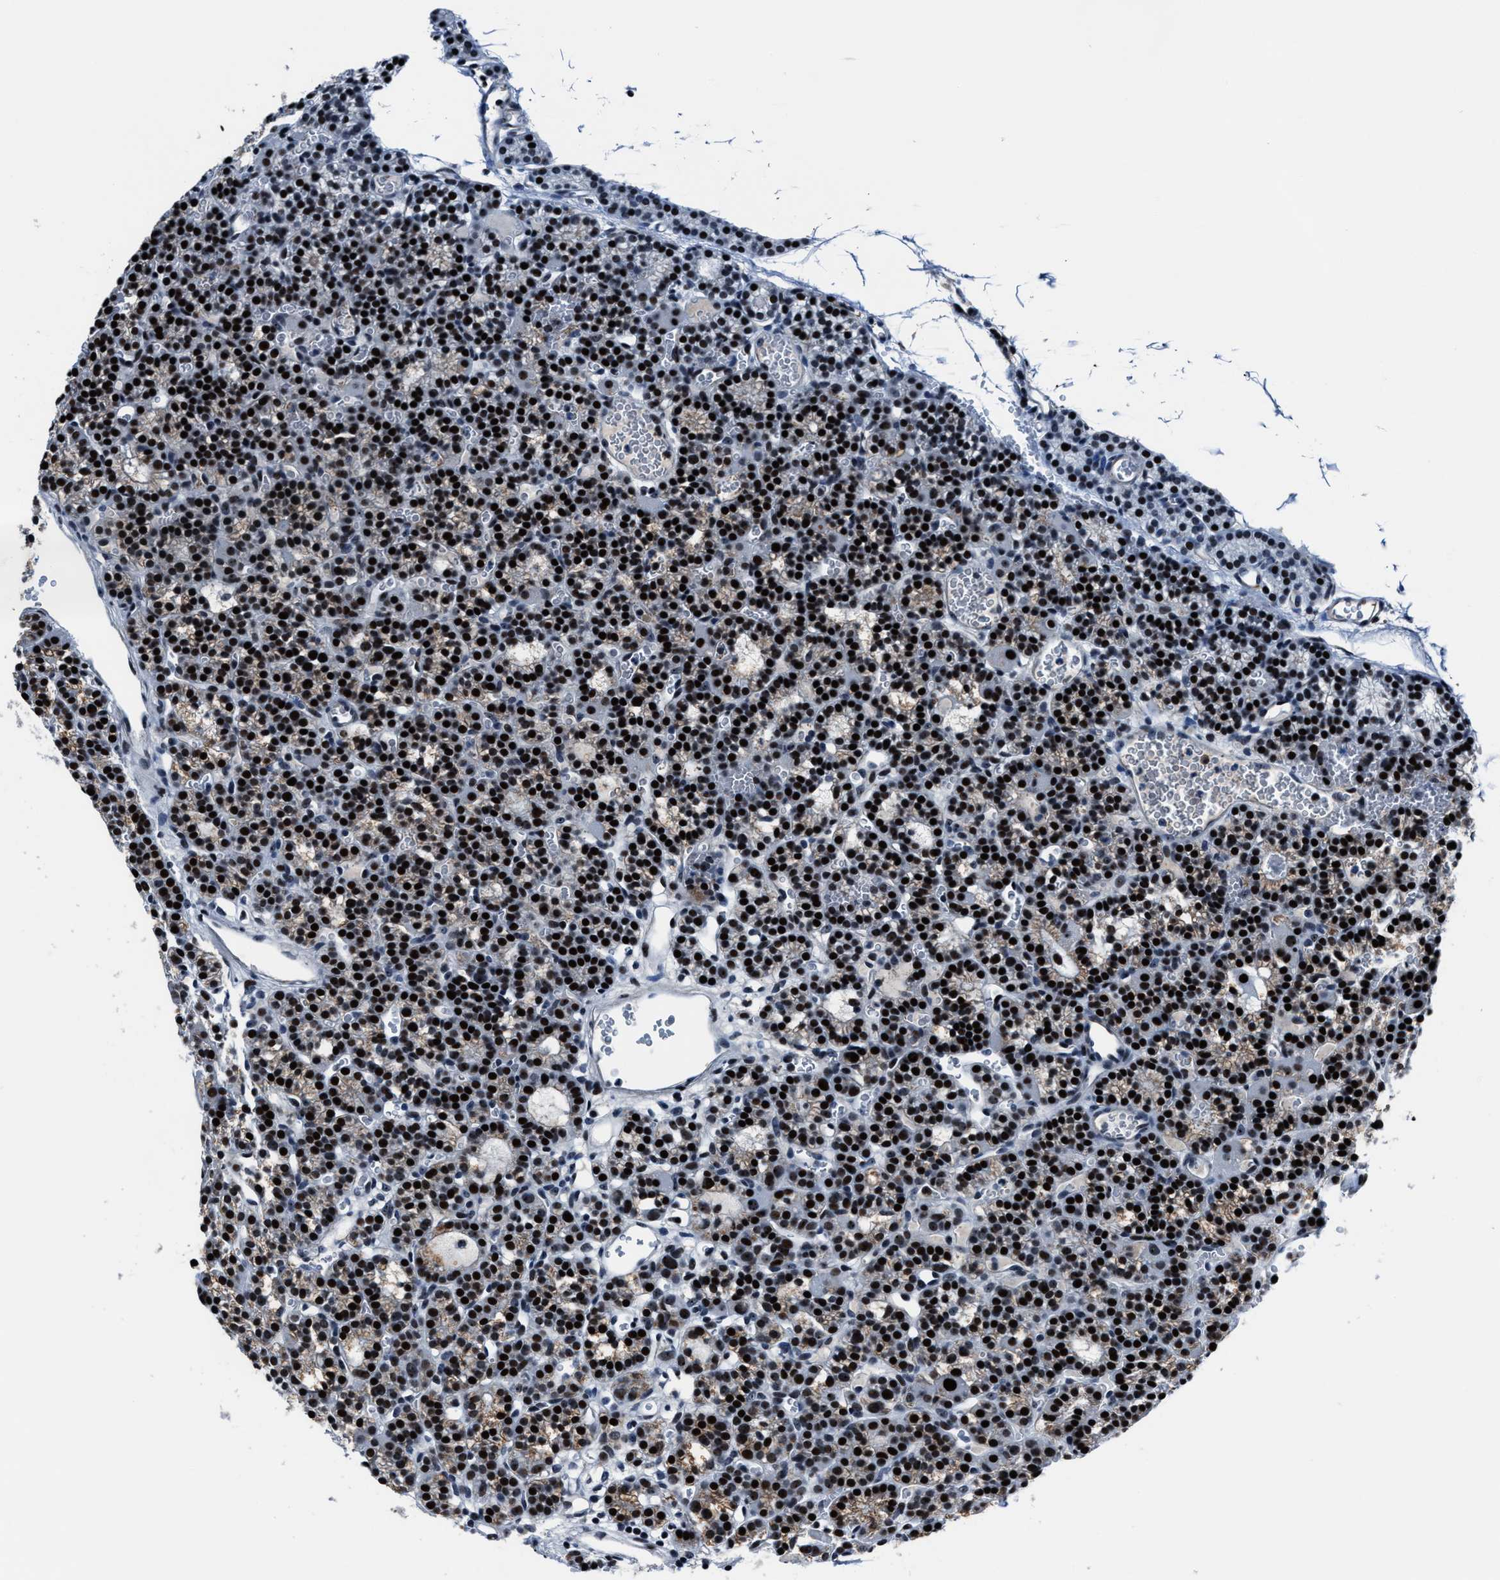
{"staining": {"intensity": "strong", "quantity": ">75%", "location": "nuclear"}, "tissue": "parathyroid gland", "cell_type": "Glandular cells", "image_type": "normal", "snomed": [{"axis": "morphology", "description": "Normal tissue, NOS"}, {"axis": "morphology", "description": "Adenoma, NOS"}, {"axis": "topography", "description": "Parathyroid gland"}], "caption": "Protein staining displays strong nuclear expression in about >75% of glandular cells in normal parathyroid gland.", "gene": "PPIE", "patient": {"sex": "female", "age": 58}}